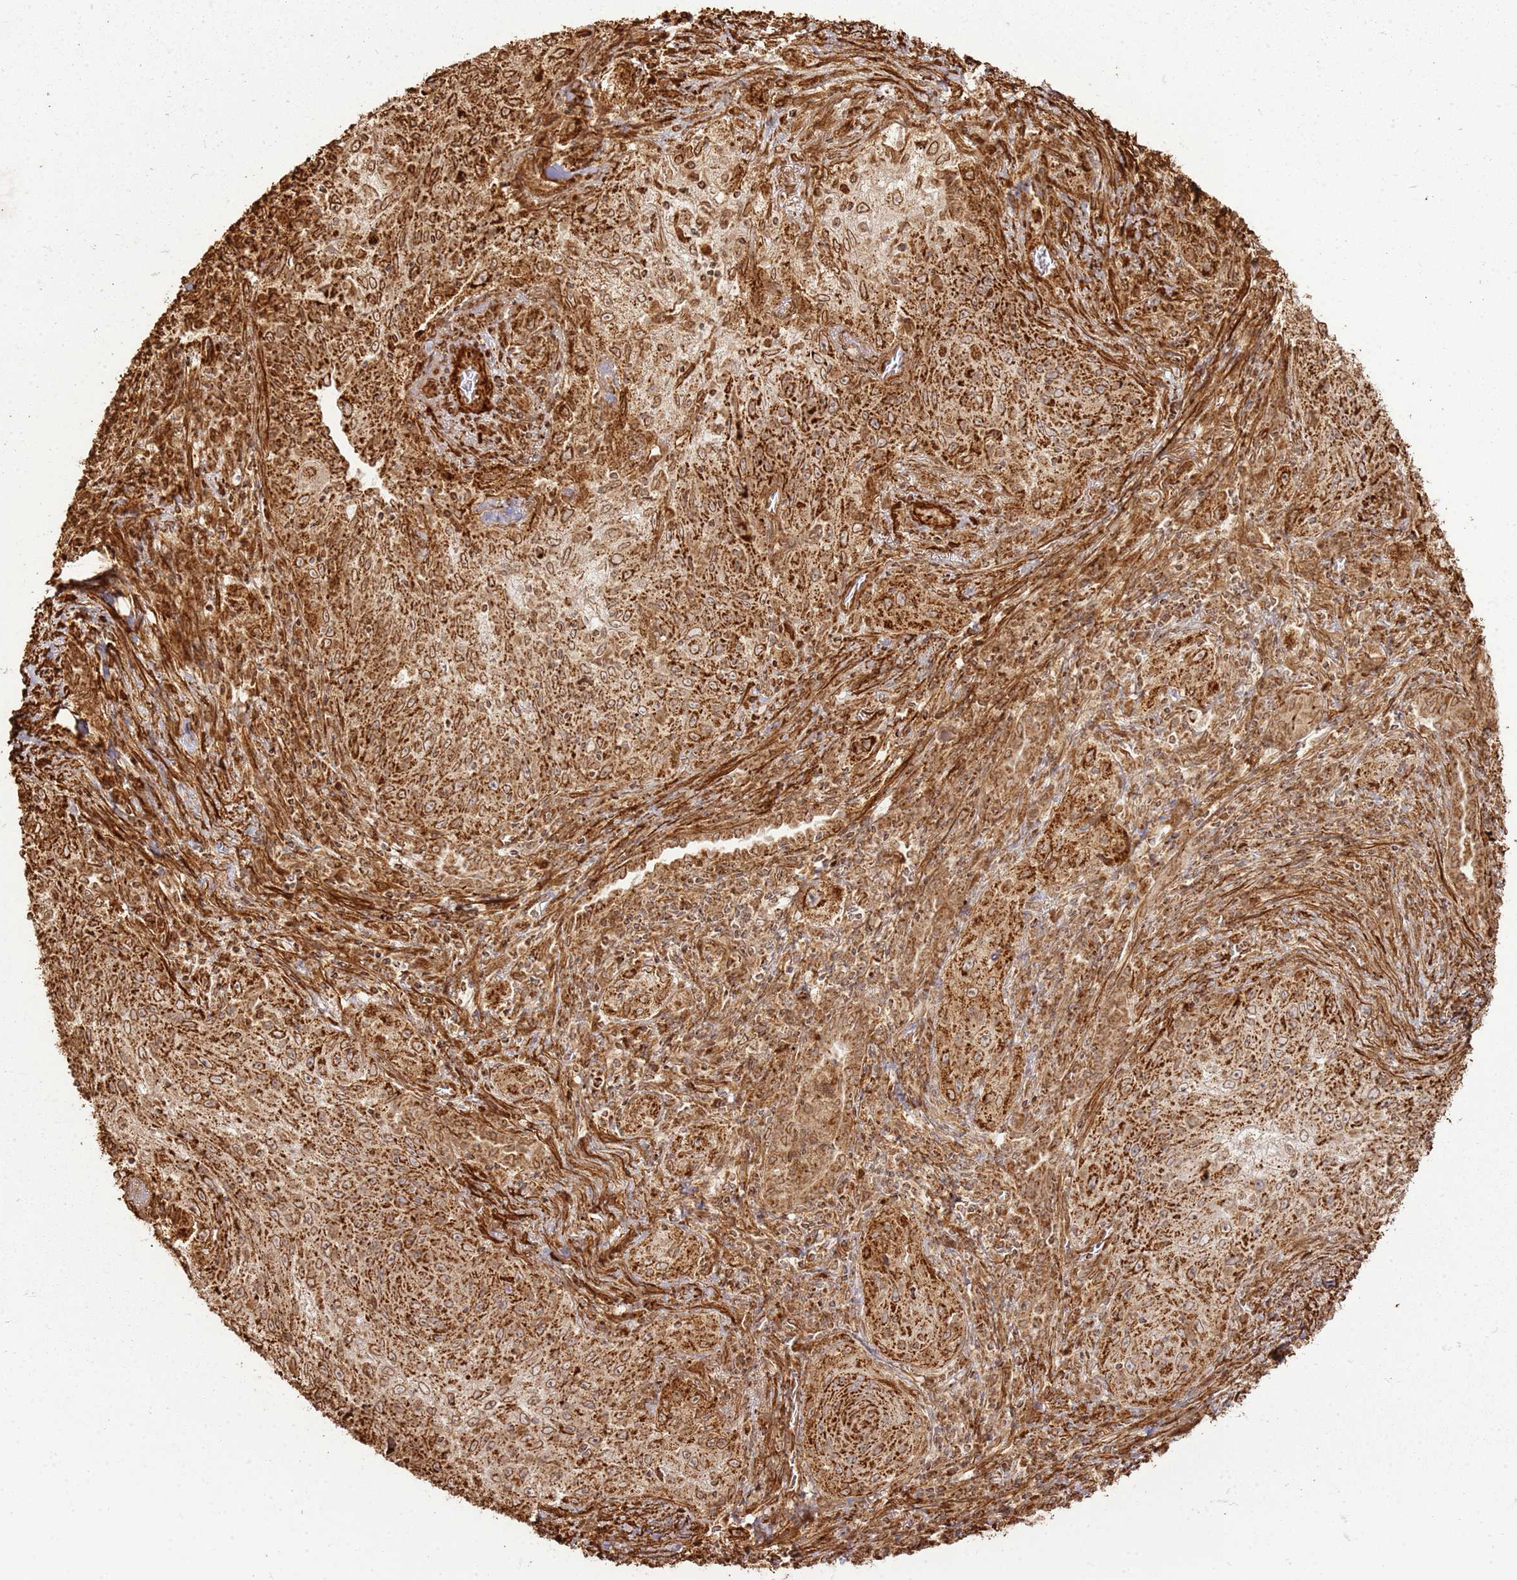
{"staining": {"intensity": "strong", "quantity": ">75%", "location": "cytoplasmic/membranous"}, "tissue": "lung cancer", "cell_type": "Tumor cells", "image_type": "cancer", "snomed": [{"axis": "morphology", "description": "Squamous cell carcinoma, NOS"}, {"axis": "topography", "description": "Lung"}], "caption": "Immunohistochemistry image of neoplastic tissue: lung cancer (squamous cell carcinoma) stained using immunohistochemistry demonstrates high levels of strong protein expression localized specifically in the cytoplasmic/membranous of tumor cells, appearing as a cytoplasmic/membranous brown color.", "gene": "DDX59", "patient": {"sex": "female", "age": 69}}